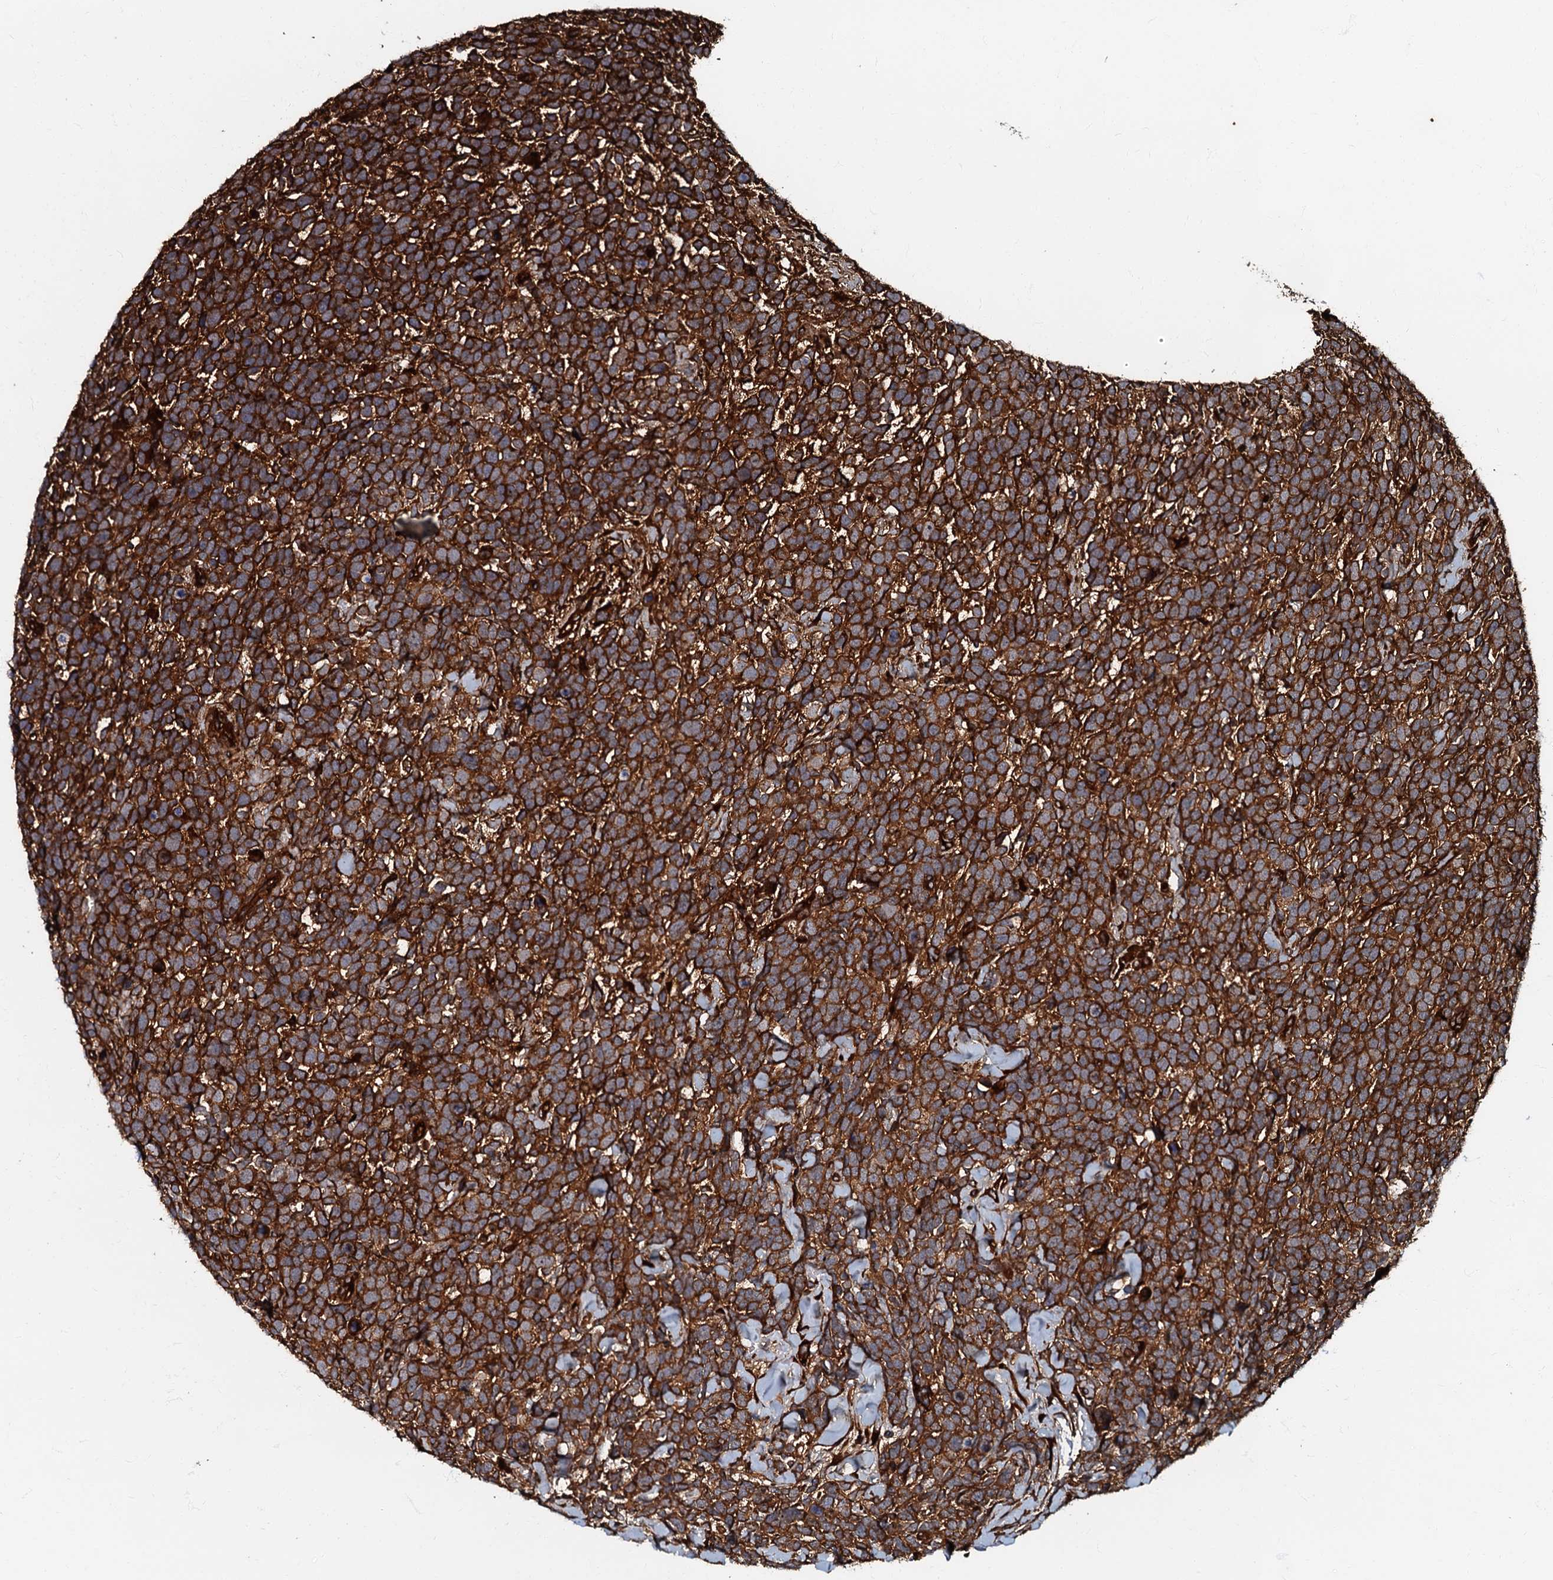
{"staining": {"intensity": "strong", "quantity": ">75%", "location": "cytoplasmic/membranous"}, "tissue": "urothelial cancer", "cell_type": "Tumor cells", "image_type": "cancer", "snomed": [{"axis": "morphology", "description": "Urothelial carcinoma, High grade"}, {"axis": "topography", "description": "Urinary bladder"}], "caption": "Immunohistochemistry staining of urothelial cancer, which shows high levels of strong cytoplasmic/membranous positivity in about >75% of tumor cells indicating strong cytoplasmic/membranous protein expression. The staining was performed using DAB (3,3'-diaminobenzidine) (brown) for protein detection and nuclei were counterstained in hematoxylin (blue).", "gene": "BLOC1S6", "patient": {"sex": "female", "age": 82}}